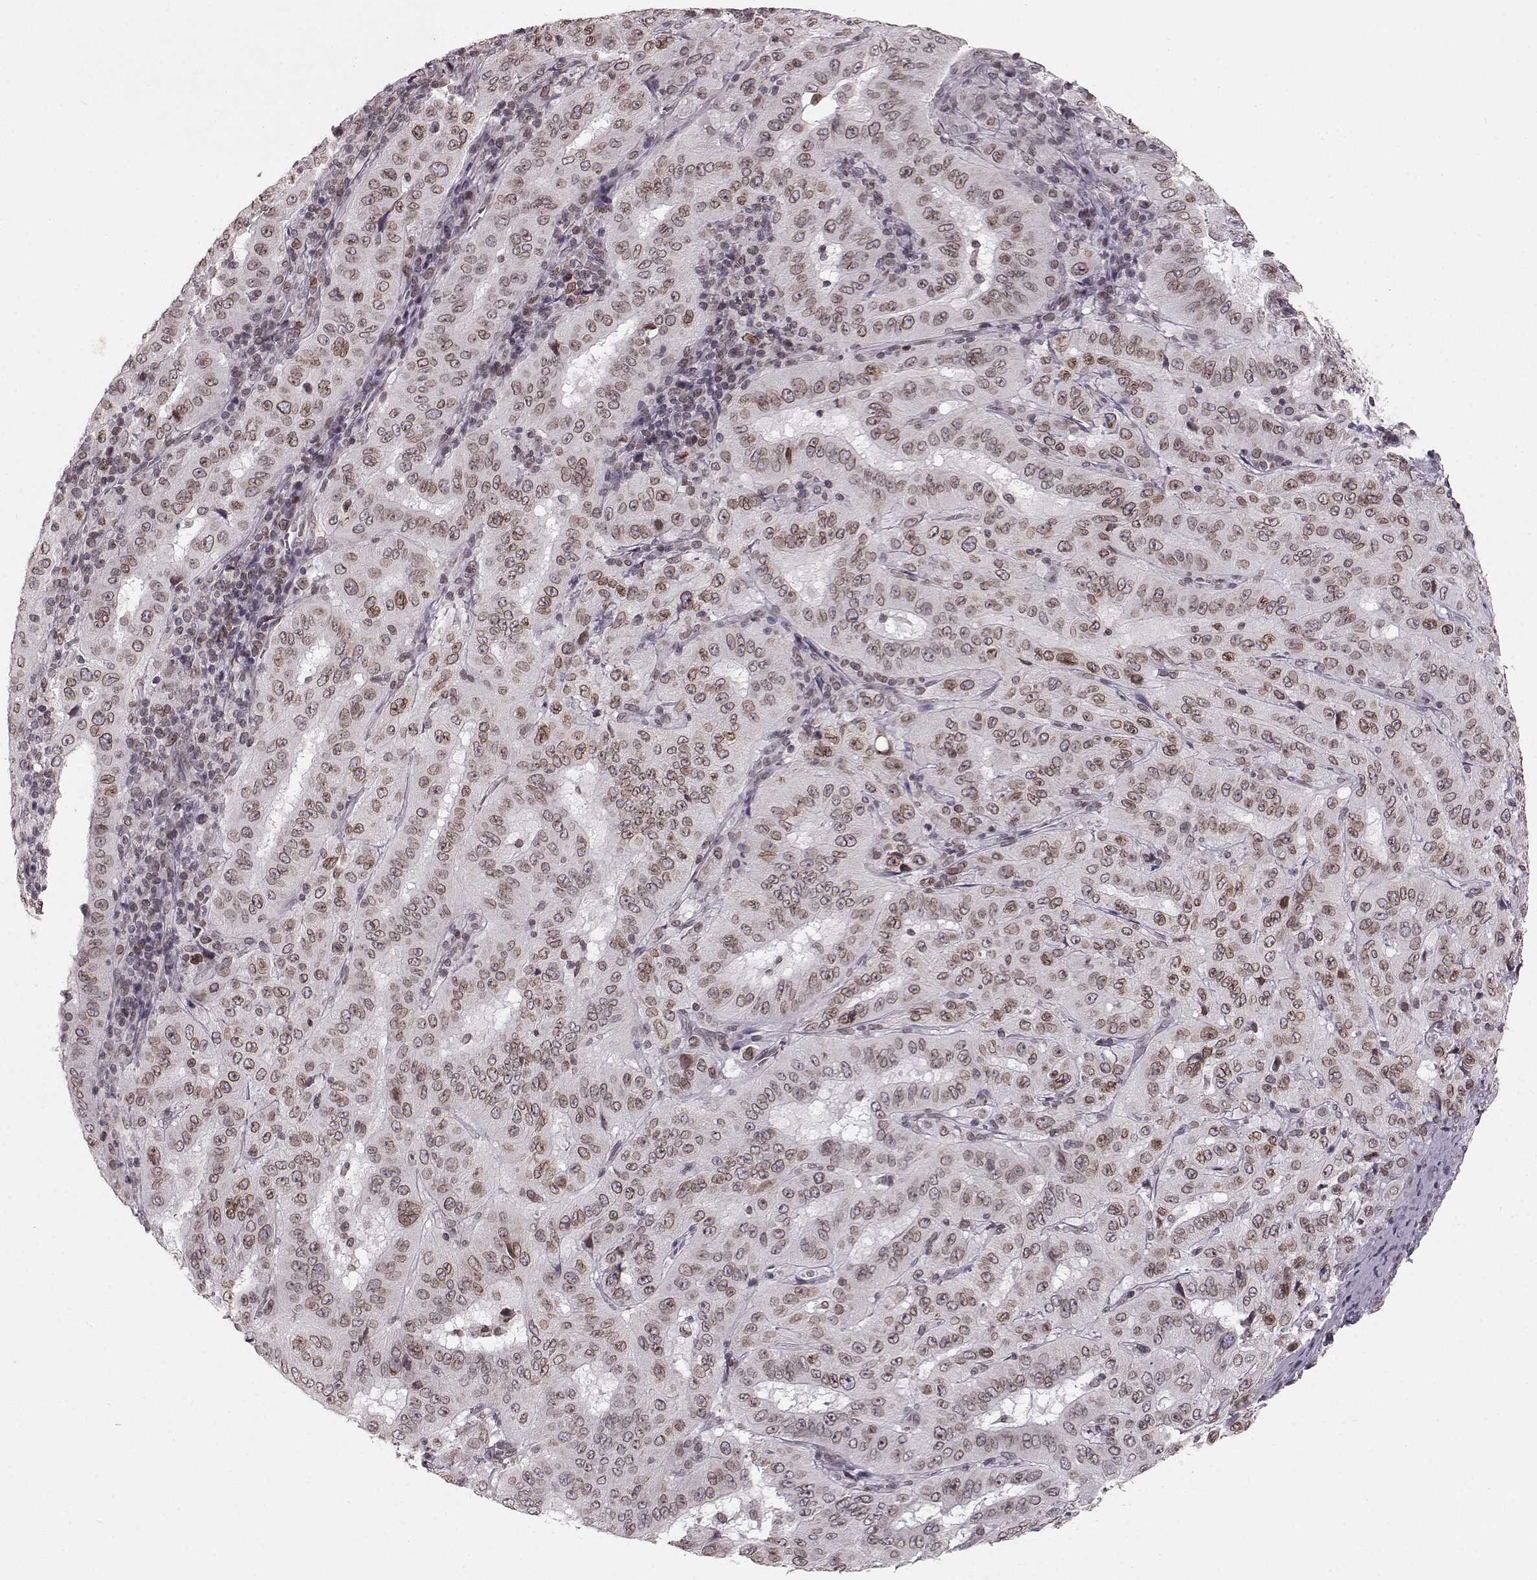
{"staining": {"intensity": "moderate", "quantity": ">75%", "location": "cytoplasmic/membranous,nuclear"}, "tissue": "pancreatic cancer", "cell_type": "Tumor cells", "image_type": "cancer", "snomed": [{"axis": "morphology", "description": "Adenocarcinoma, NOS"}, {"axis": "topography", "description": "Pancreas"}], "caption": "Immunohistochemical staining of human pancreatic cancer (adenocarcinoma) demonstrates moderate cytoplasmic/membranous and nuclear protein staining in approximately >75% of tumor cells.", "gene": "DCAF12", "patient": {"sex": "male", "age": 63}}